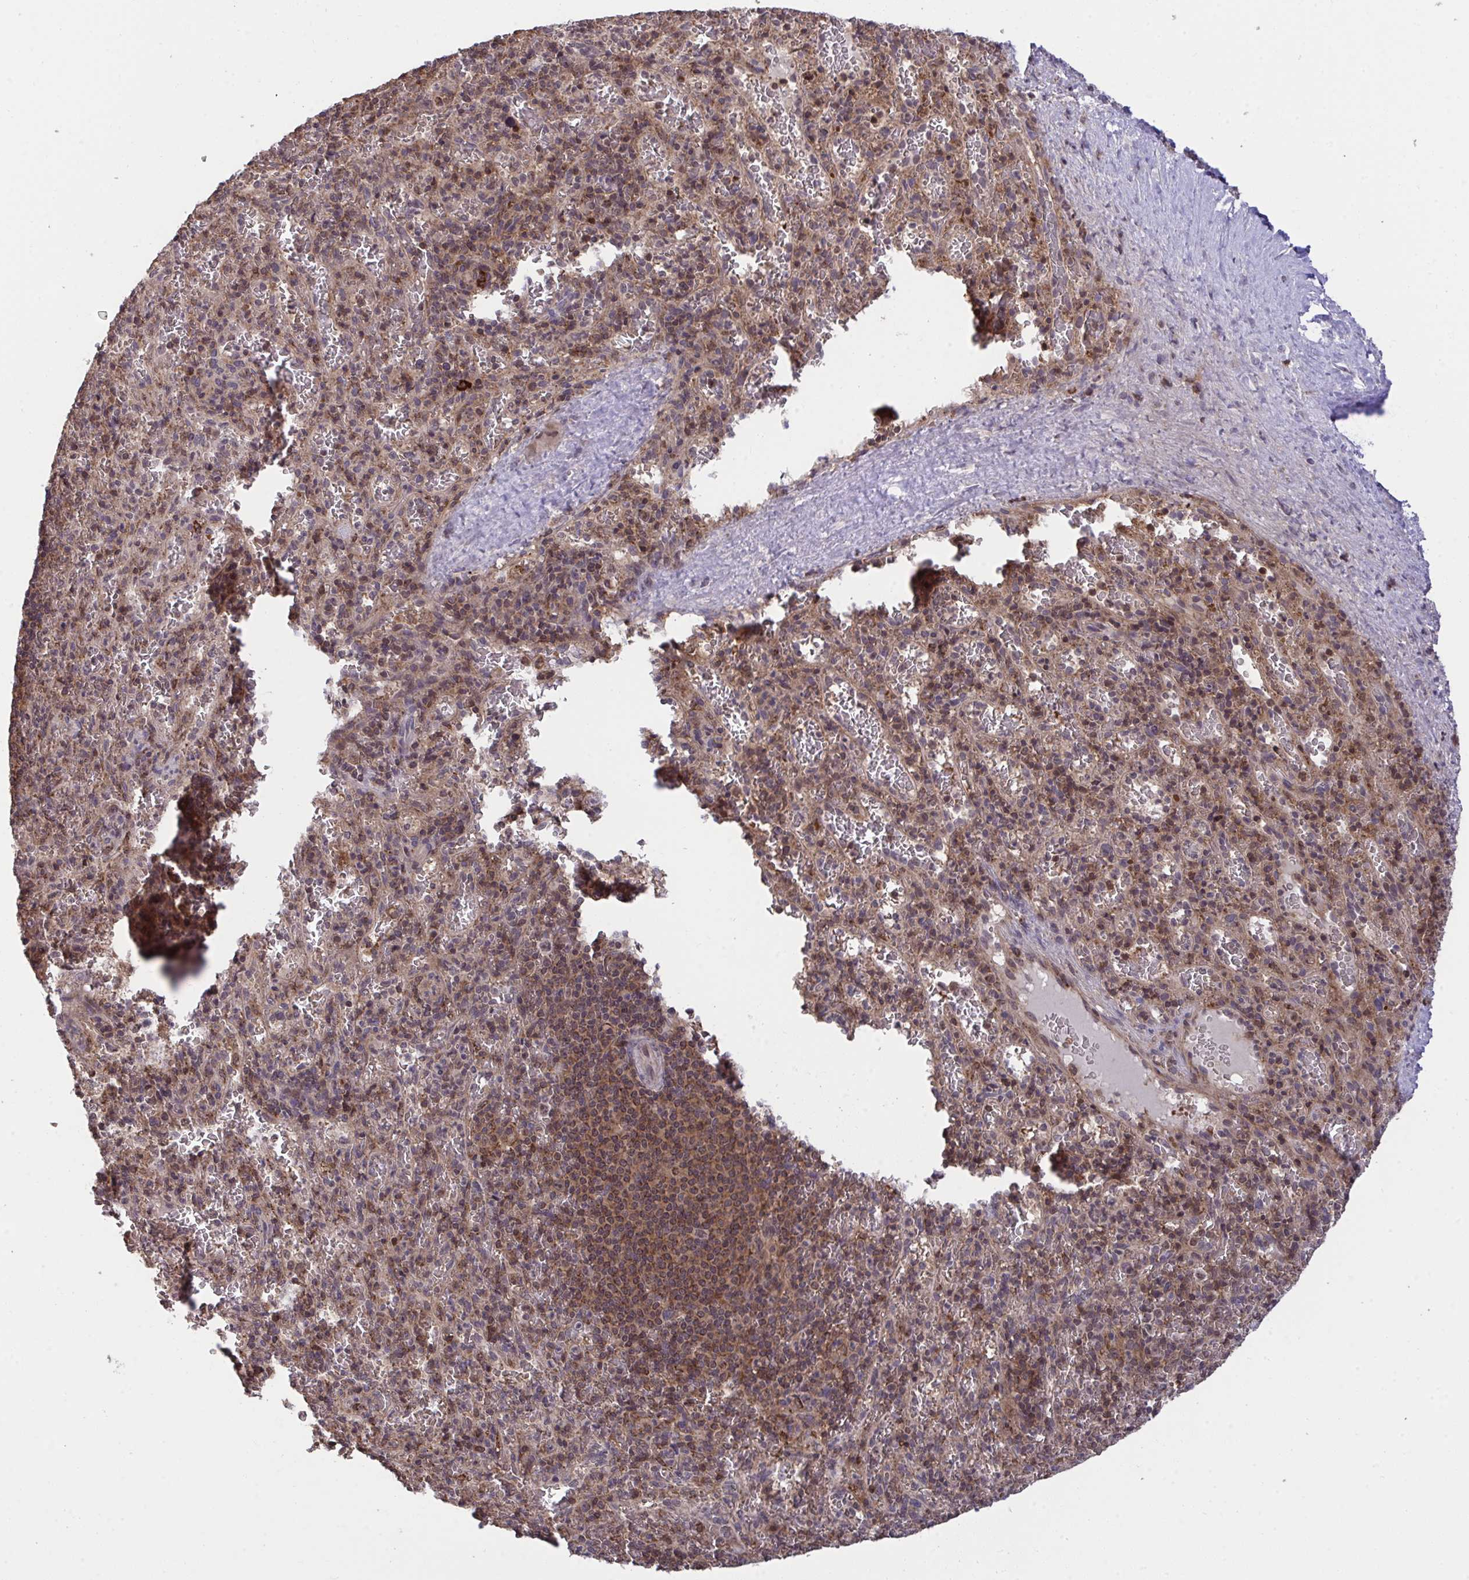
{"staining": {"intensity": "weak", "quantity": "25%-75%", "location": "cytoplasmic/membranous"}, "tissue": "spleen", "cell_type": "Cells in red pulp", "image_type": "normal", "snomed": [{"axis": "morphology", "description": "Normal tissue, NOS"}, {"axis": "topography", "description": "Spleen"}], "caption": "Protein expression analysis of unremarkable human spleen reveals weak cytoplasmic/membranous staining in about 25%-75% of cells in red pulp. (IHC, brightfield microscopy, high magnification).", "gene": "PPP1CA", "patient": {"sex": "male", "age": 57}}